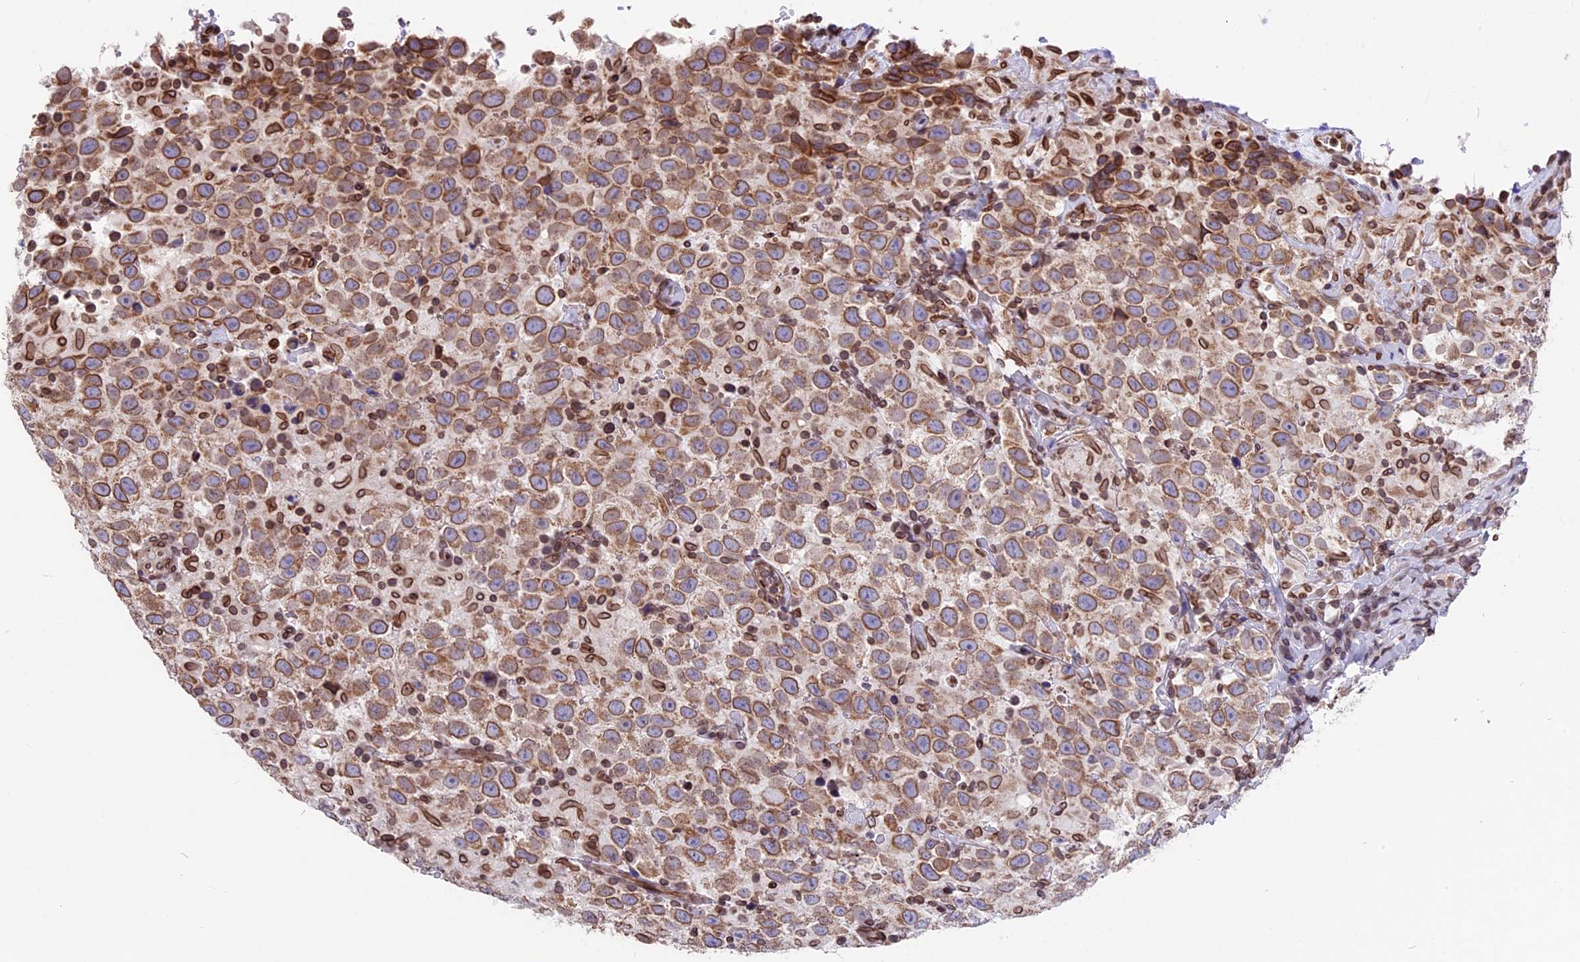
{"staining": {"intensity": "moderate", "quantity": ">75%", "location": "cytoplasmic/membranous,nuclear"}, "tissue": "testis cancer", "cell_type": "Tumor cells", "image_type": "cancer", "snomed": [{"axis": "morphology", "description": "Seminoma, NOS"}, {"axis": "topography", "description": "Testis"}], "caption": "Protein analysis of seminoma (testis) tissue demonstrates moderate cytoplasmic/membranous and nuclear expression in about >75% of tumor cells. (DAB (3,3'-diaminobenzidine) IHC with brightfield microscopy, high magnification).", "gene": "PTCHD4", "patient": {"sex": "male", "age": 41}}